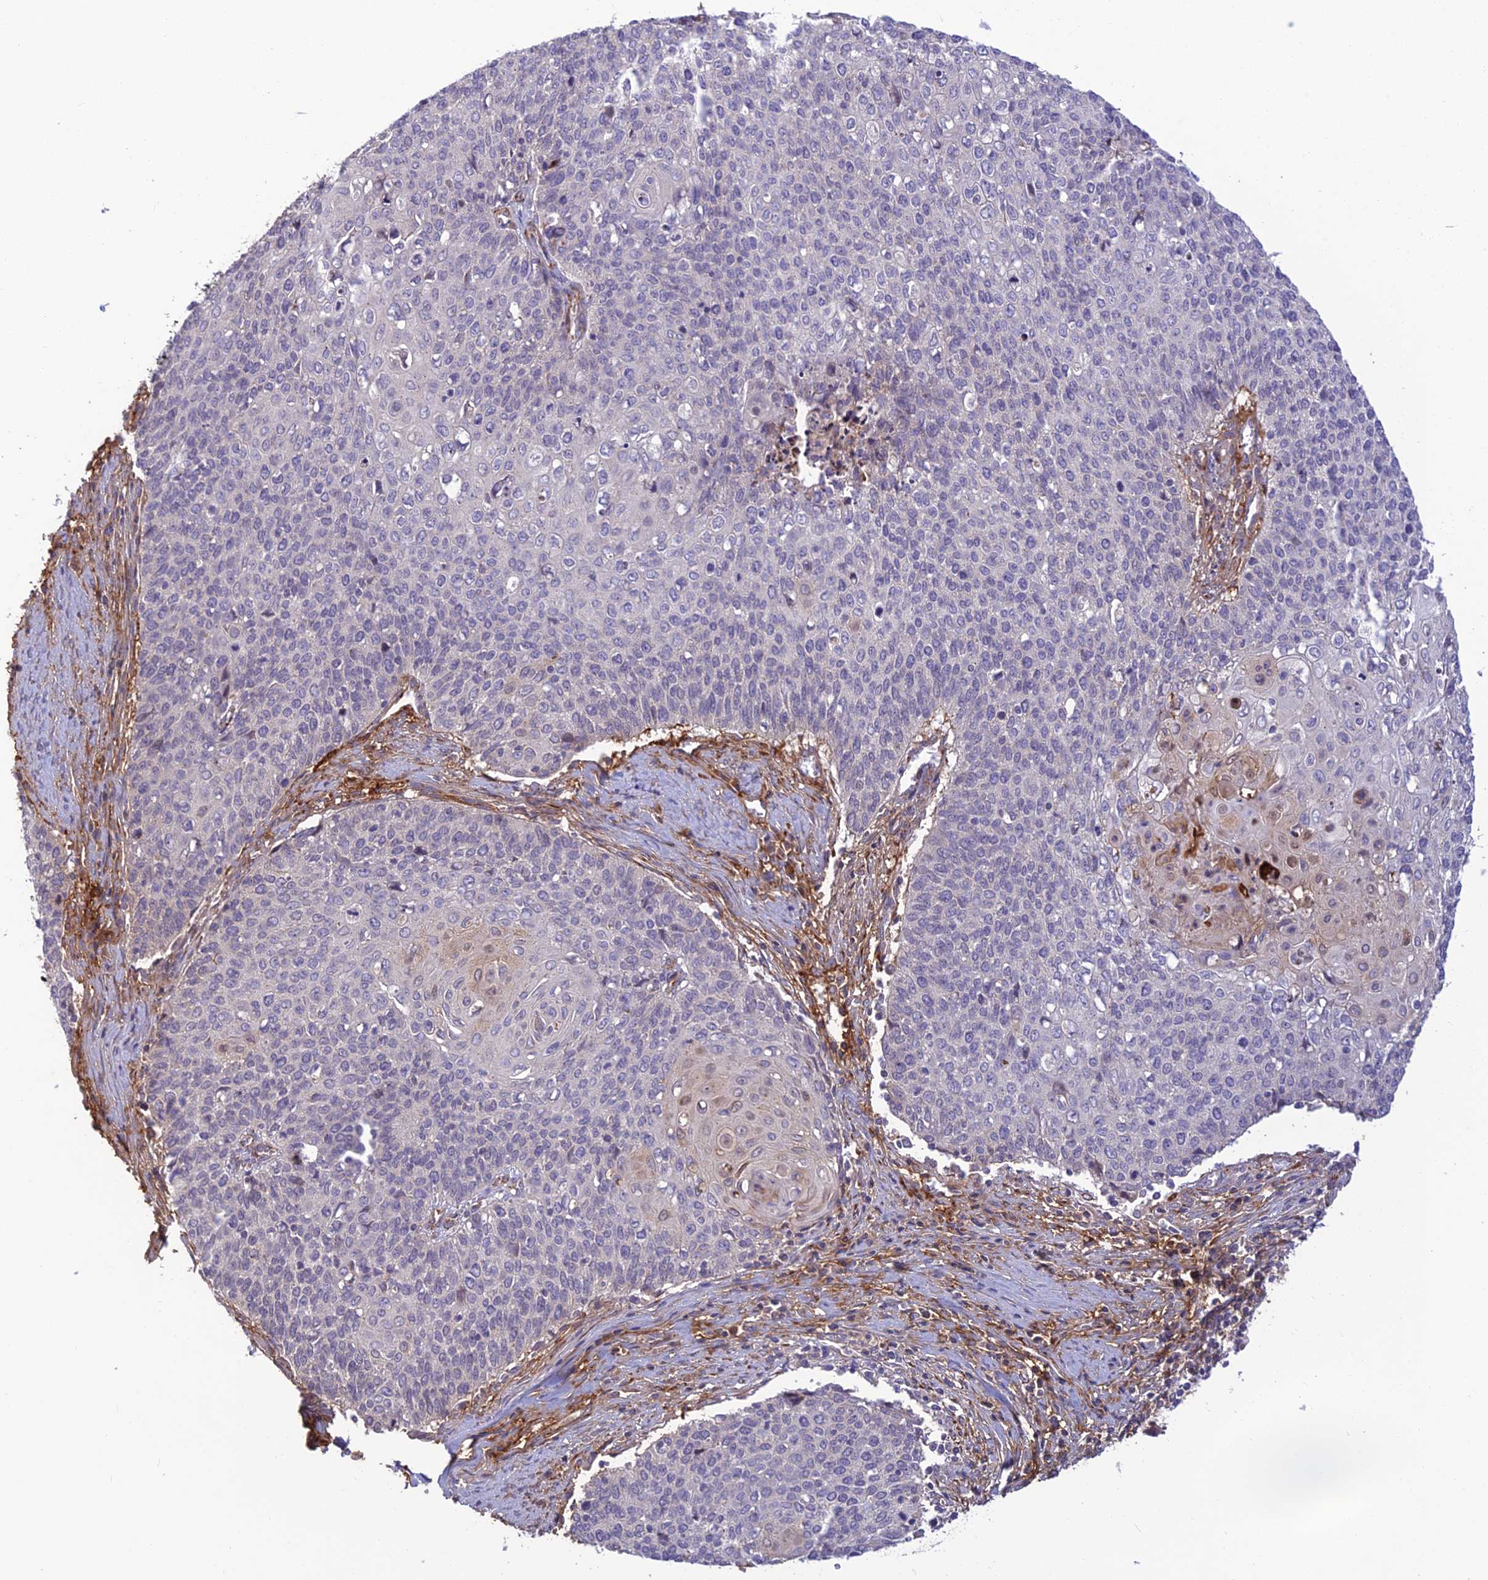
{"staining": {"intensity": "negative", "quantity": "none", "location": "none"}, "tissue": "cervical cancer", "cell_type": "Tumor cells", "image_type": "cancer", "snomed": [{"axis": "morphology", "description": "Squamous cell carcinoma, NOS"}, {"axis": "topography", "description": "Cervix"}], "caption": "Immunohistochemical staining of squamous cell carcinoma (cervical) exhibits no significant positivity in tumor cells. (DAB (3,3'-diaminobenzidine) immunohistochemistry (IHC) visualized using brightfield microscopy, high magnification).", "gene": "ST8SIA5", "patient": {"sex": "female", "age": 39}}